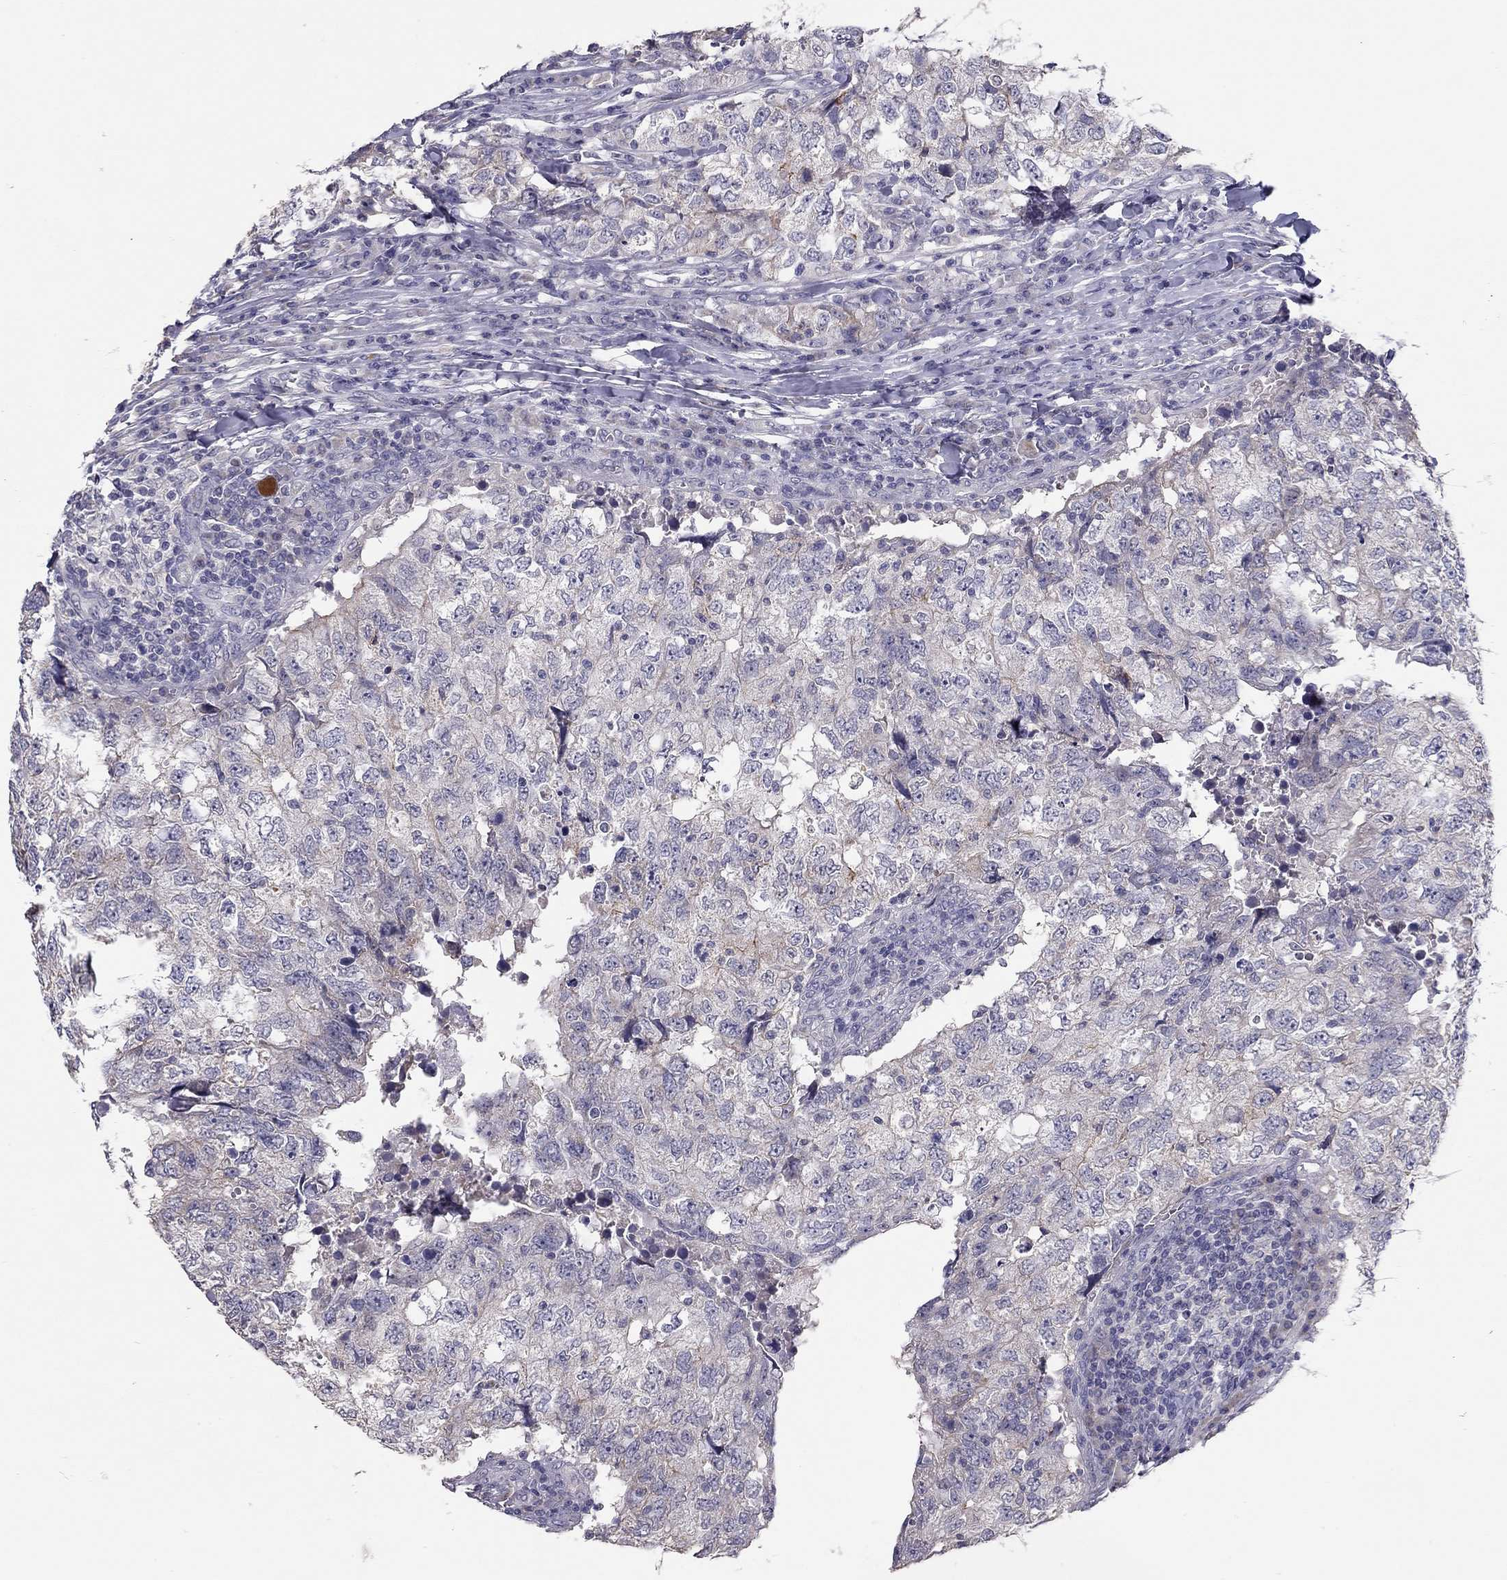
{"staining": {"intensity": "negative", "quantity": "none", "location": "none"}, "tissue": "breast cancer", "cell_type": "Tumor cells", "image_type": "cancer", "snomed": [{"axis": "morphology", "description": "Duct carcinoma"}, {"axis": "topography", "description": "Breast"}], "caption": "Immunohistochemistry photomicrograph of neoplastic tissue: invasive ductal carcinoma (breast) stained with DAB exhibits no significant protein positivity in tumor cells.", "gene": "SCARB1", "patient": {"sex": "female", "age": 30}}